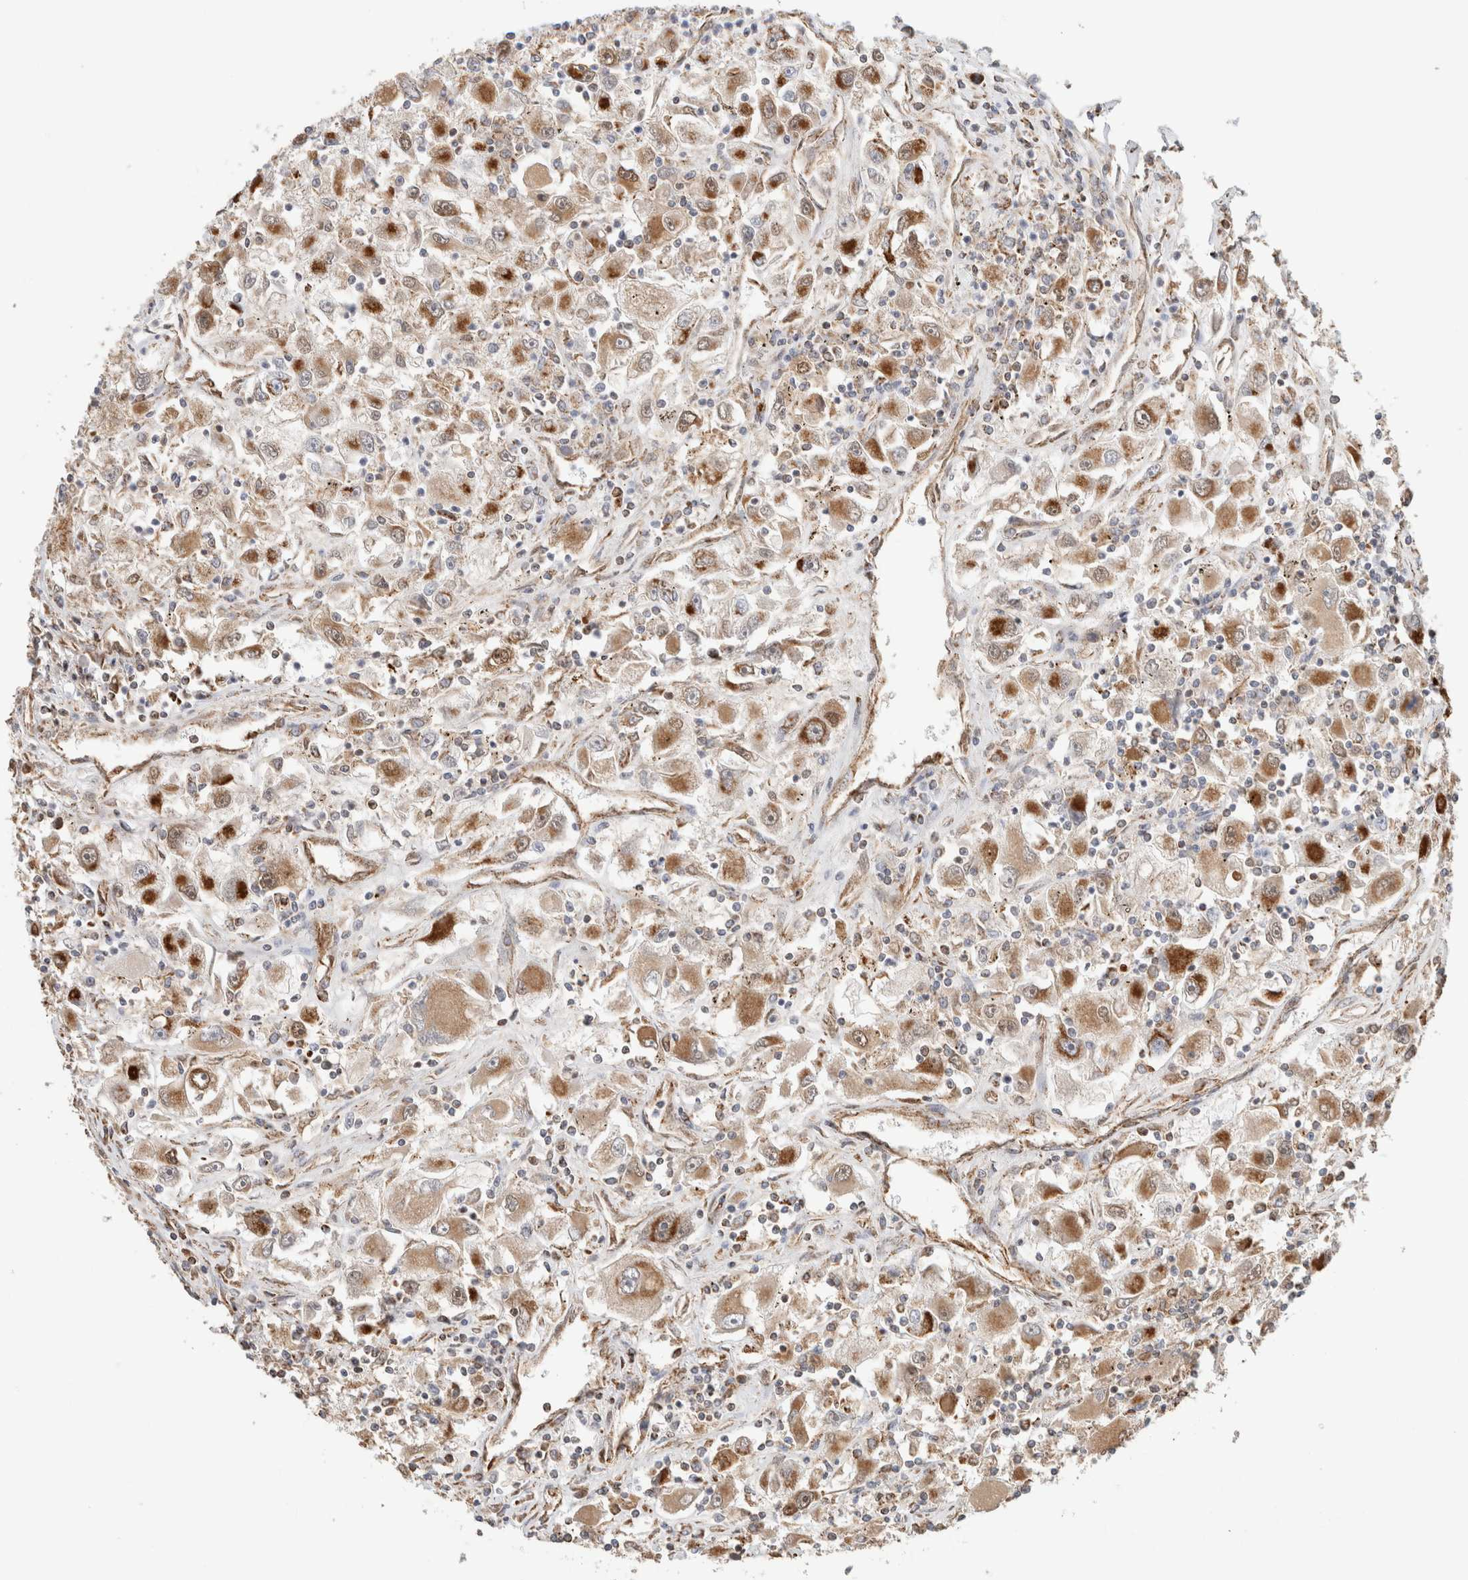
{"staining": {"intensity": "moderate", "quantity": ">75%", "location": "cytoplasmic/membranous"}, "tissue": "renal cancer", "cell_type": "Tumor cells", "image_type": "cancer", "snomed": [{"axis": "morphology", "description": "Adenocarcinoma, NOS"}, {"axis": "topography", "description": "Kidney"}], "caption": "Immunohistochemistry (IHC) micrograph of human renal adenocarcinoma stained for a protein (brown), which demonstrates medium levels of moderate cytoplasmic/membranous positivity in about >75% of tumor cells.", "gene": "C1QBP", "patient": {"sex": "female", "age": 52}}